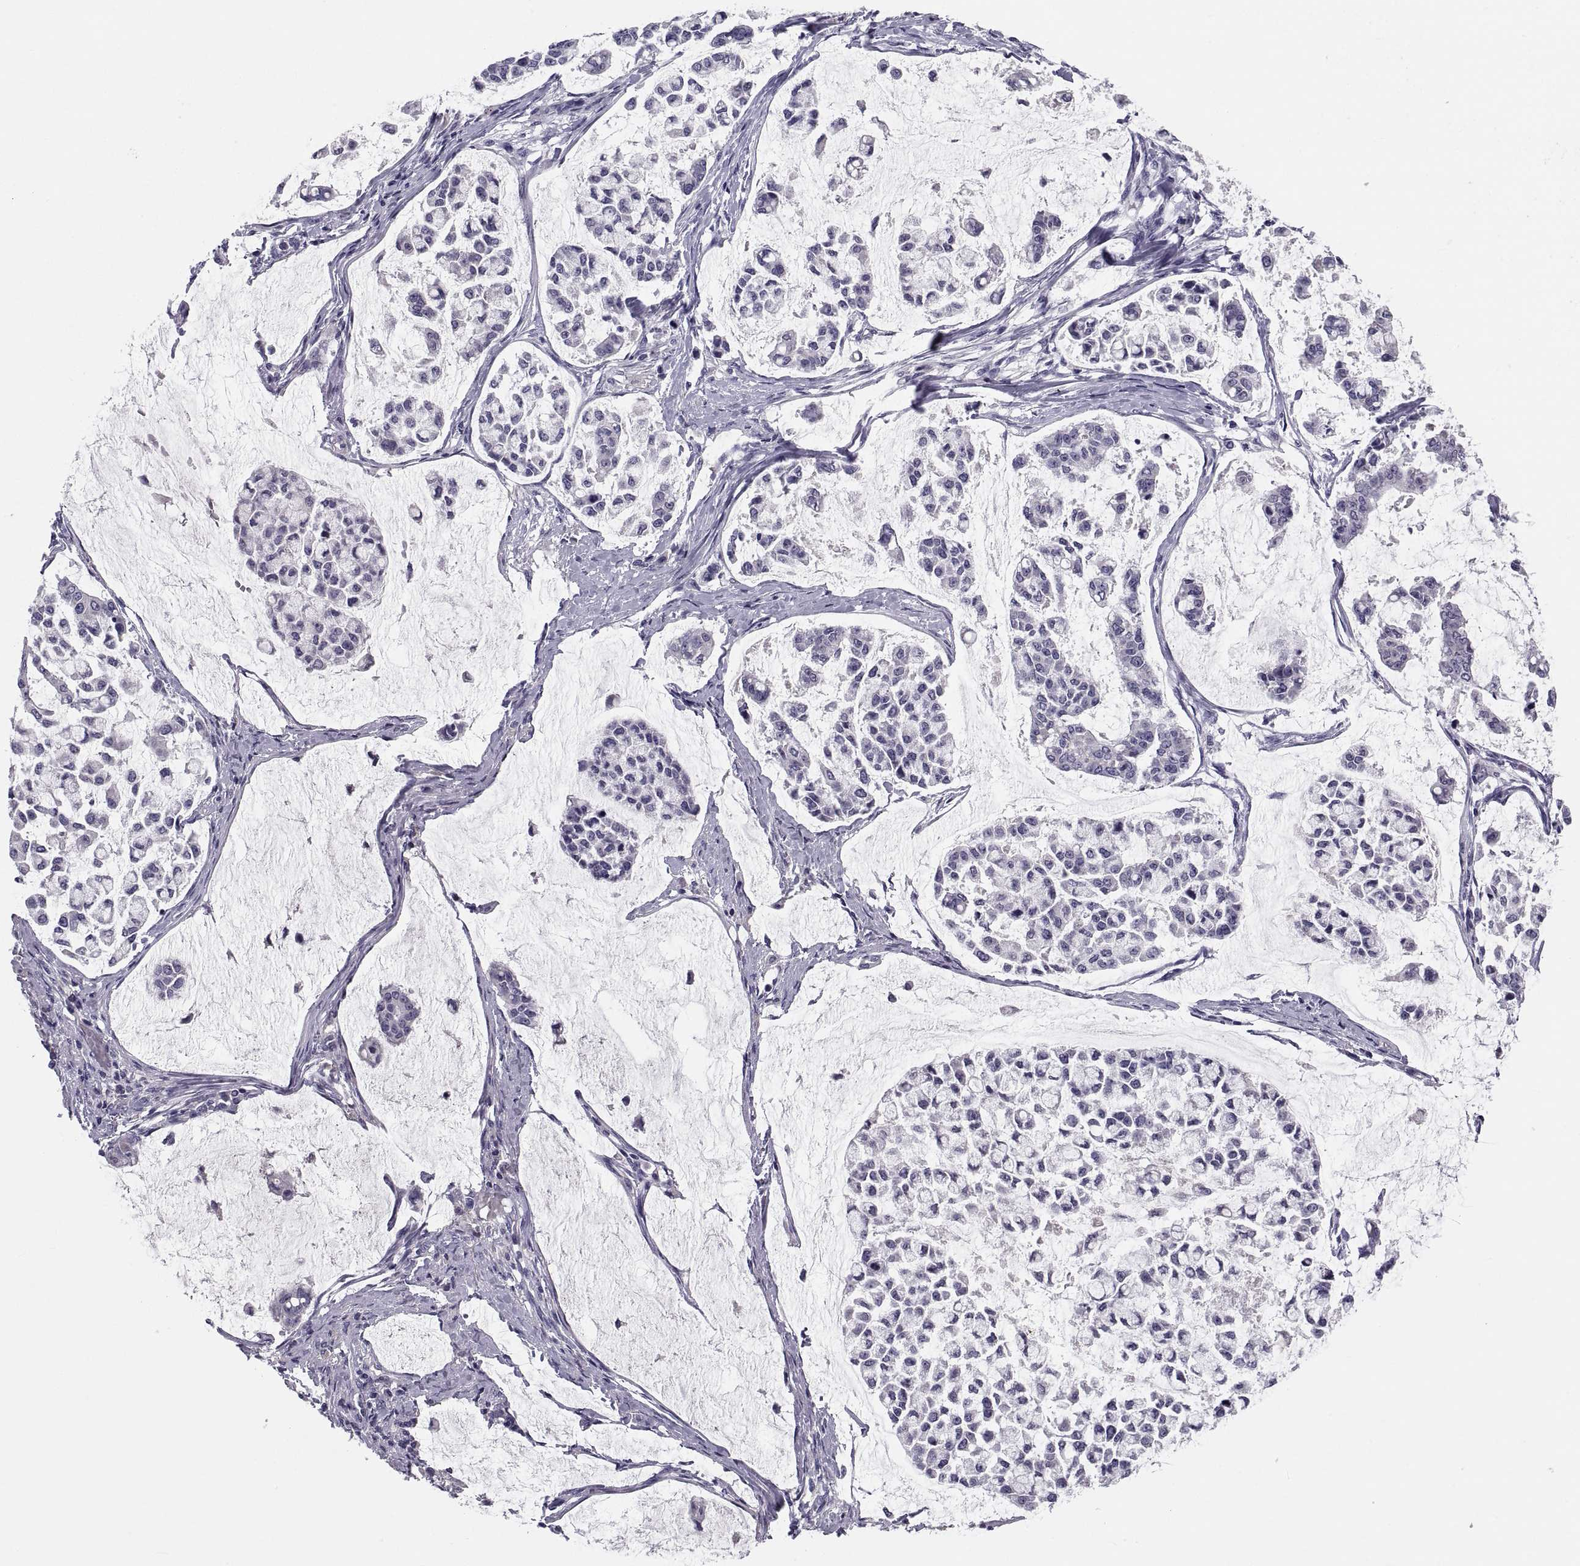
{"staining": {"intensity": "negative", "quantity": "none", "location": "none"}, "tissue": "stomach cancer", "cell_type": "Tumor cells", "image_type": "cancer", "snomed": [{"axis": "morphology", "description": "Adenocarcinoma, NOS"}, {"axis": "topography", "description": "Stomach"}], "caption": "Histopathology image shows no protein expression in tumor cells of adenocarcinoma (stomach) tissue. The staining is performed using DAB (3,3'-diaminobenzidine) brown chromogen with nuclei counter-stained in using hematoxylin.", "gene": "PDZRN4", "patient": {"sex": "male", "age": 82}}